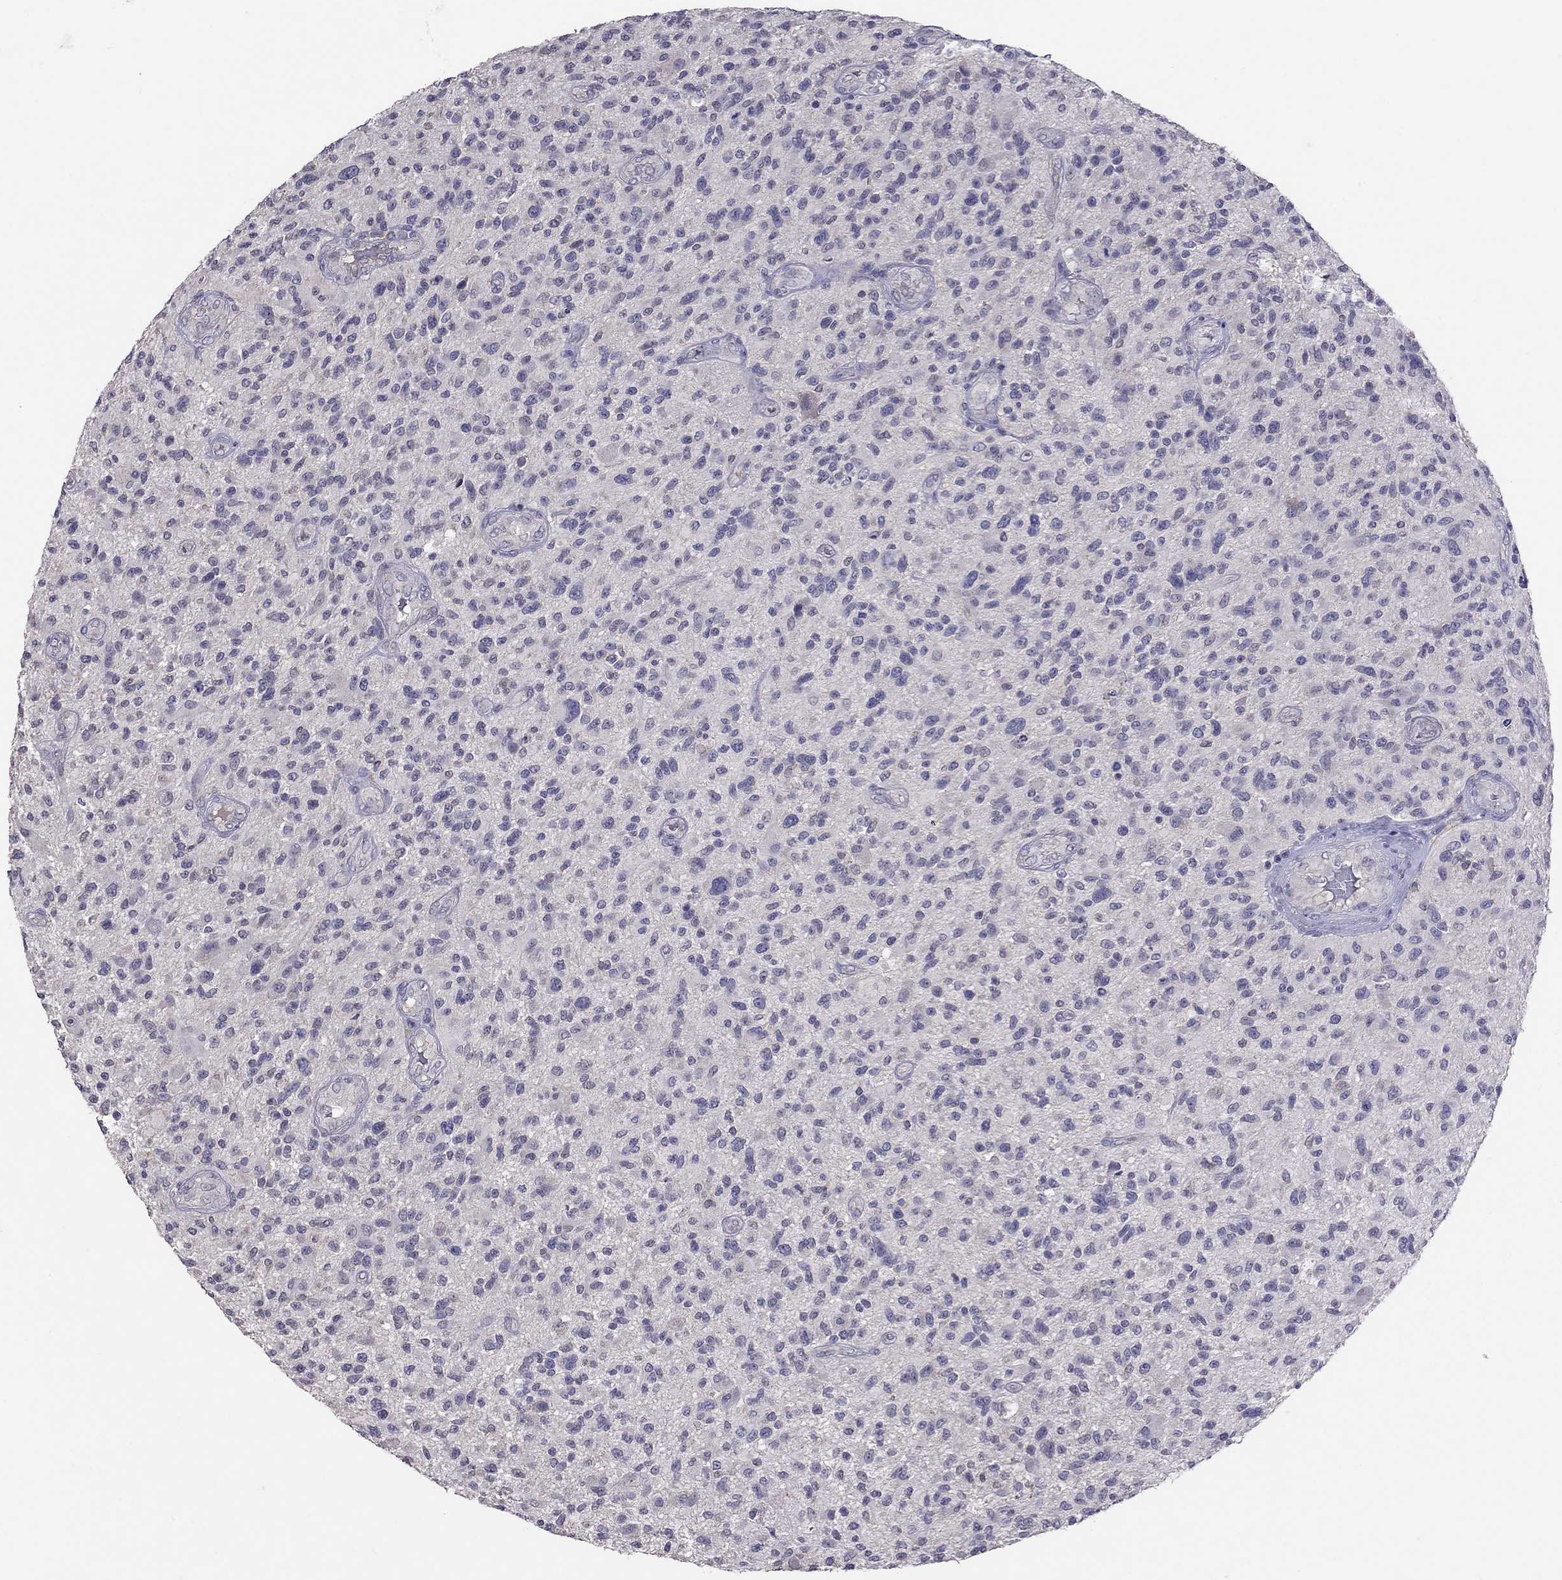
{"staining": {"intensity": "negative", "quantity": "none", "location": "none"}, "tissue": "glioma", "cell_type": "Tumor cells", "image_type": "cancer", "snomed": [{"axis": "morphology", "description": "Glioma, malignant, High grade"}, {"axis": "topography", "description": "Brain"}], "caption": "High magnification brightfield microscopy of malignant glioma (high-grade) stained with DAB (brown) and counterstained with hematoxylin (blue): tumor cells show no significant staining.", "gene": "RTP5", "patient": {"sex": "male", "age": 47}}